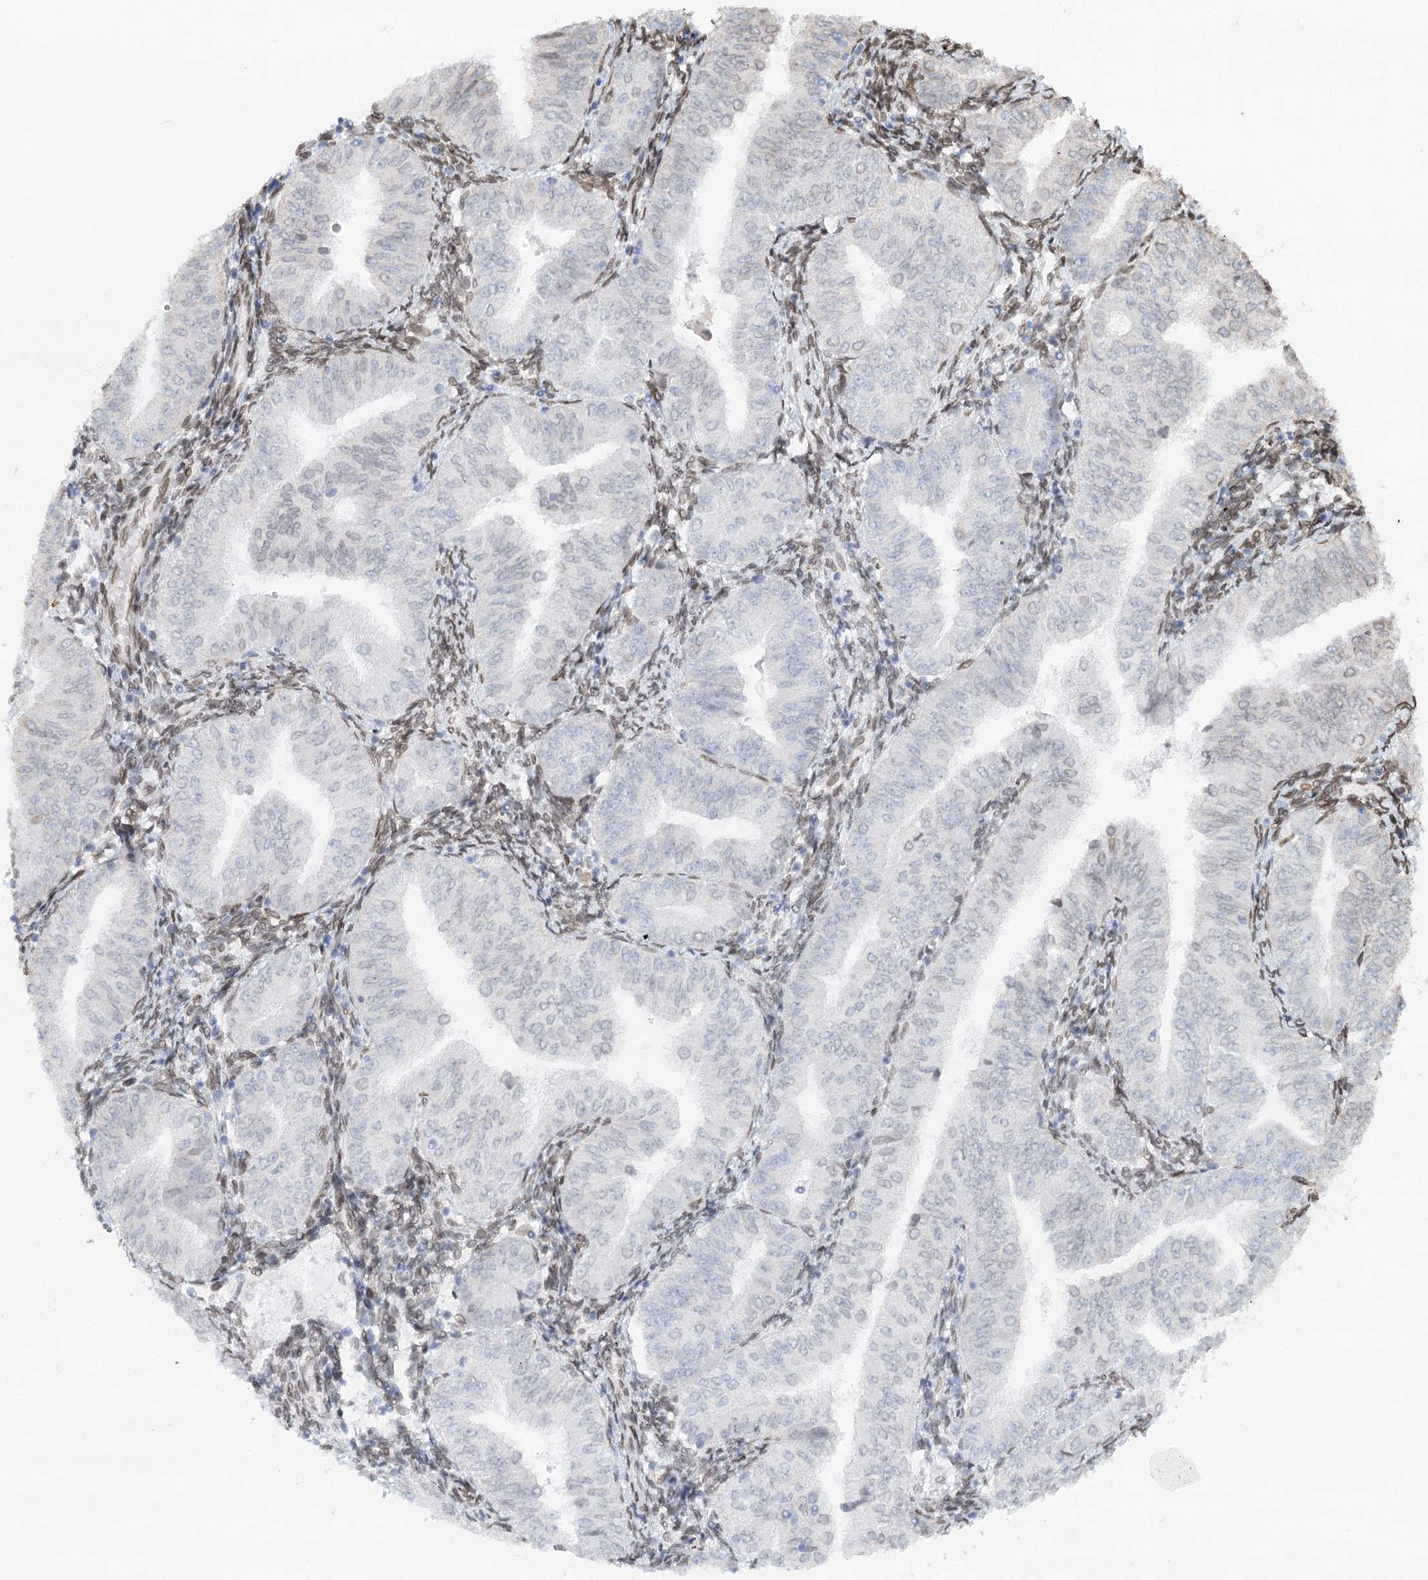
{"staining": {"intensity": "negative", "quantity": "none", "location": "none"}, "tissue": "endometrial cancer", "cell_type": "Tumor cells", "image_type": "cancer", "snomed": [{"axis": "morphology", "description": "Normal tissue, NOS"}, {"axis": "morphology", "description": "Adenocarcinoma, NOS"}, {"axis": "topography", "description": "Endometrium"}], "caption": "Immunohistochemistry (IHC) histopathology image of neoplastic tissue: endometrial cancer stained with DAB (3,3'-diaminobenzidine) demonstrates no significant protein positivity in tumor cells.", "gene": "VWA5A", "patient": {"sex": "female", "age": 53}}